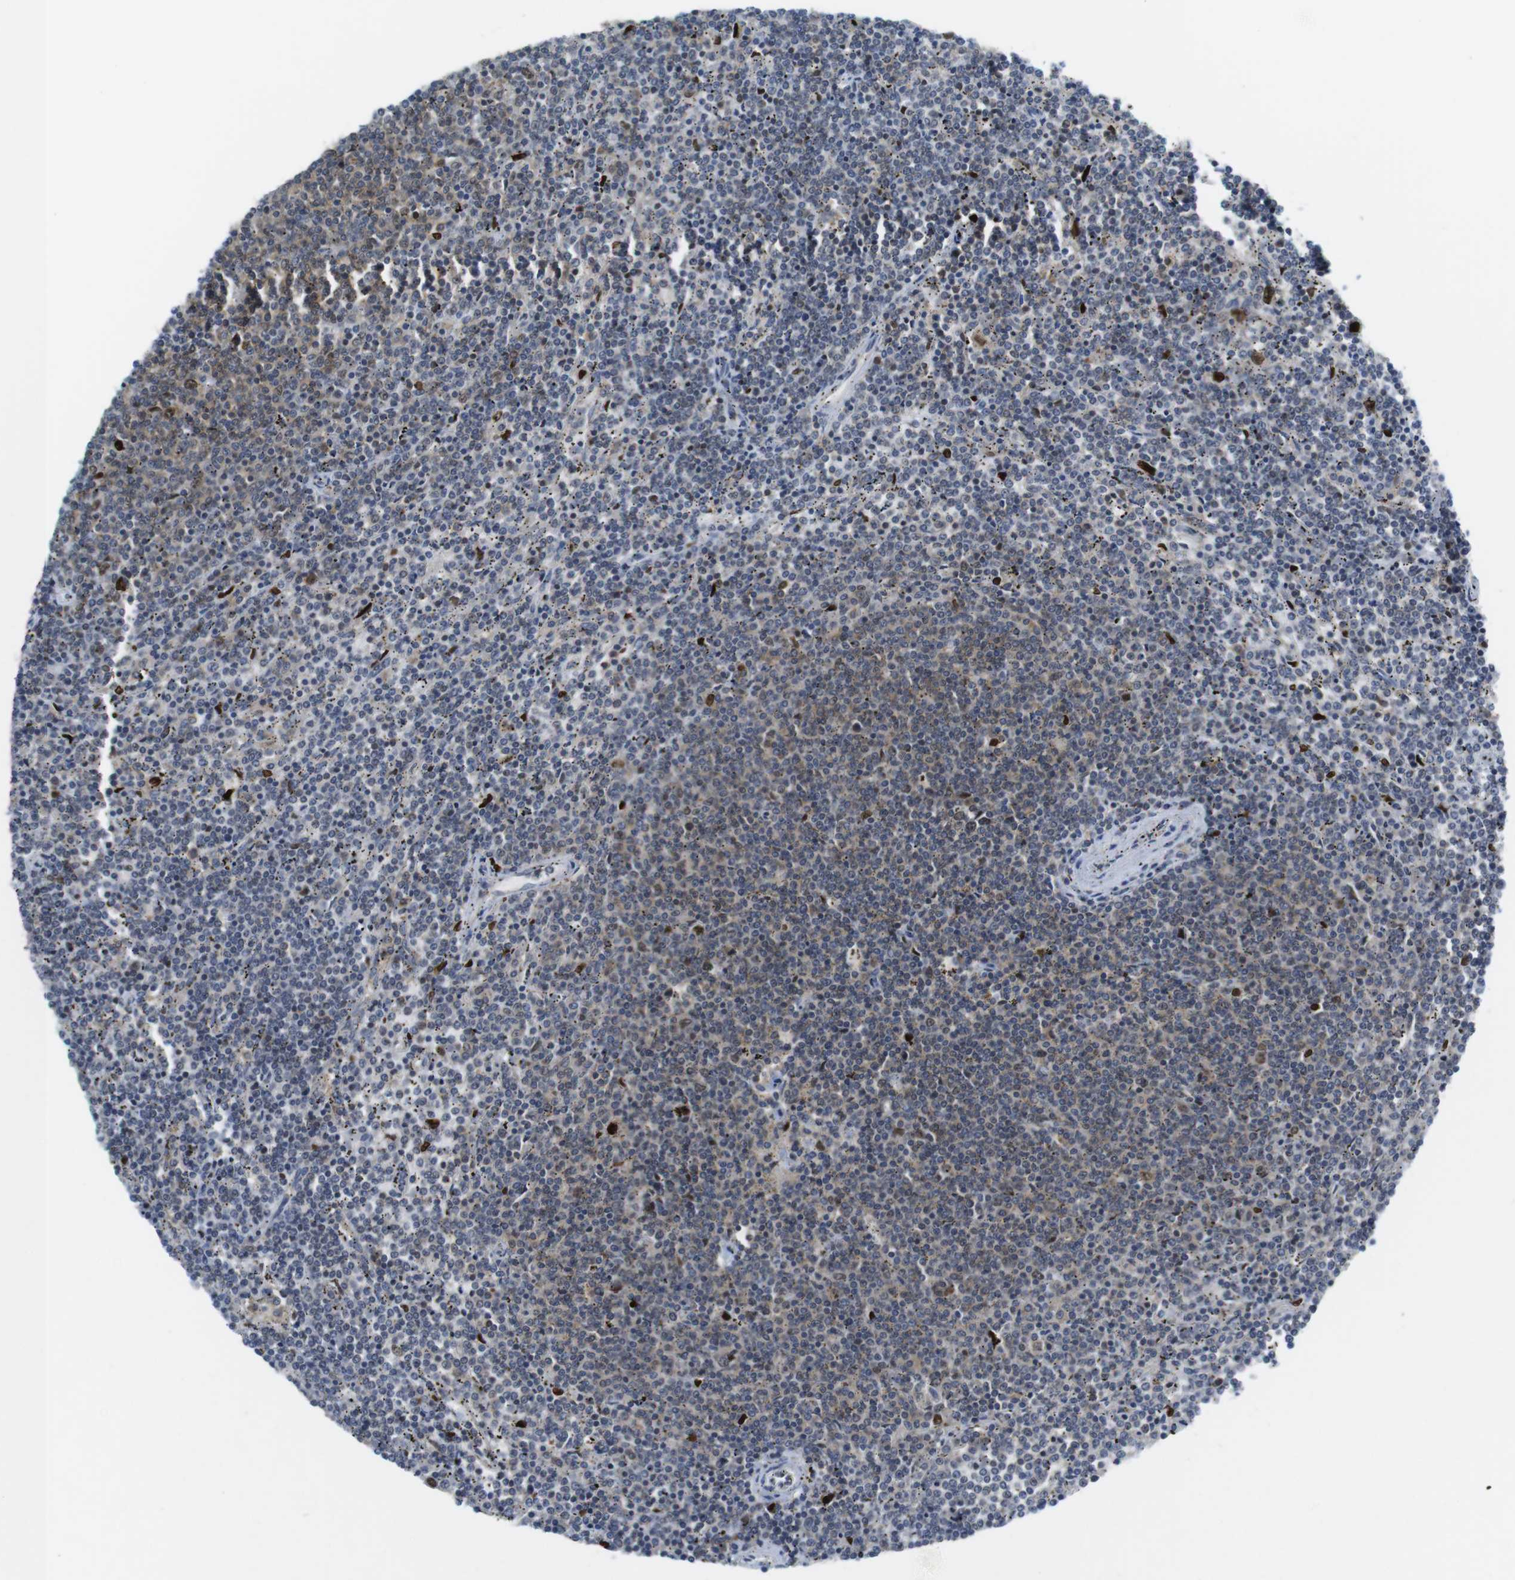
{"staining": {"intensity": "weak", "quantity": "<25%", "location": "cytoplasmic/membranous"}, "tissue": "lymphoma", "cell_type": "Tumor cells", "image_type": "cancer", "snomed": [{"axis": "morphology", "description": "Malignant lymphoma, non-Hodgkin's type, Low grade"}, {"axis": "topography", "description": "Spleen"}], "caption": "Tumor cells are negative for protein expression in human low-grade malignant lymphoma, non-Hodgkin's type.", "gene": "RCC1", "patient": {"sex": "female", "age": 50}}